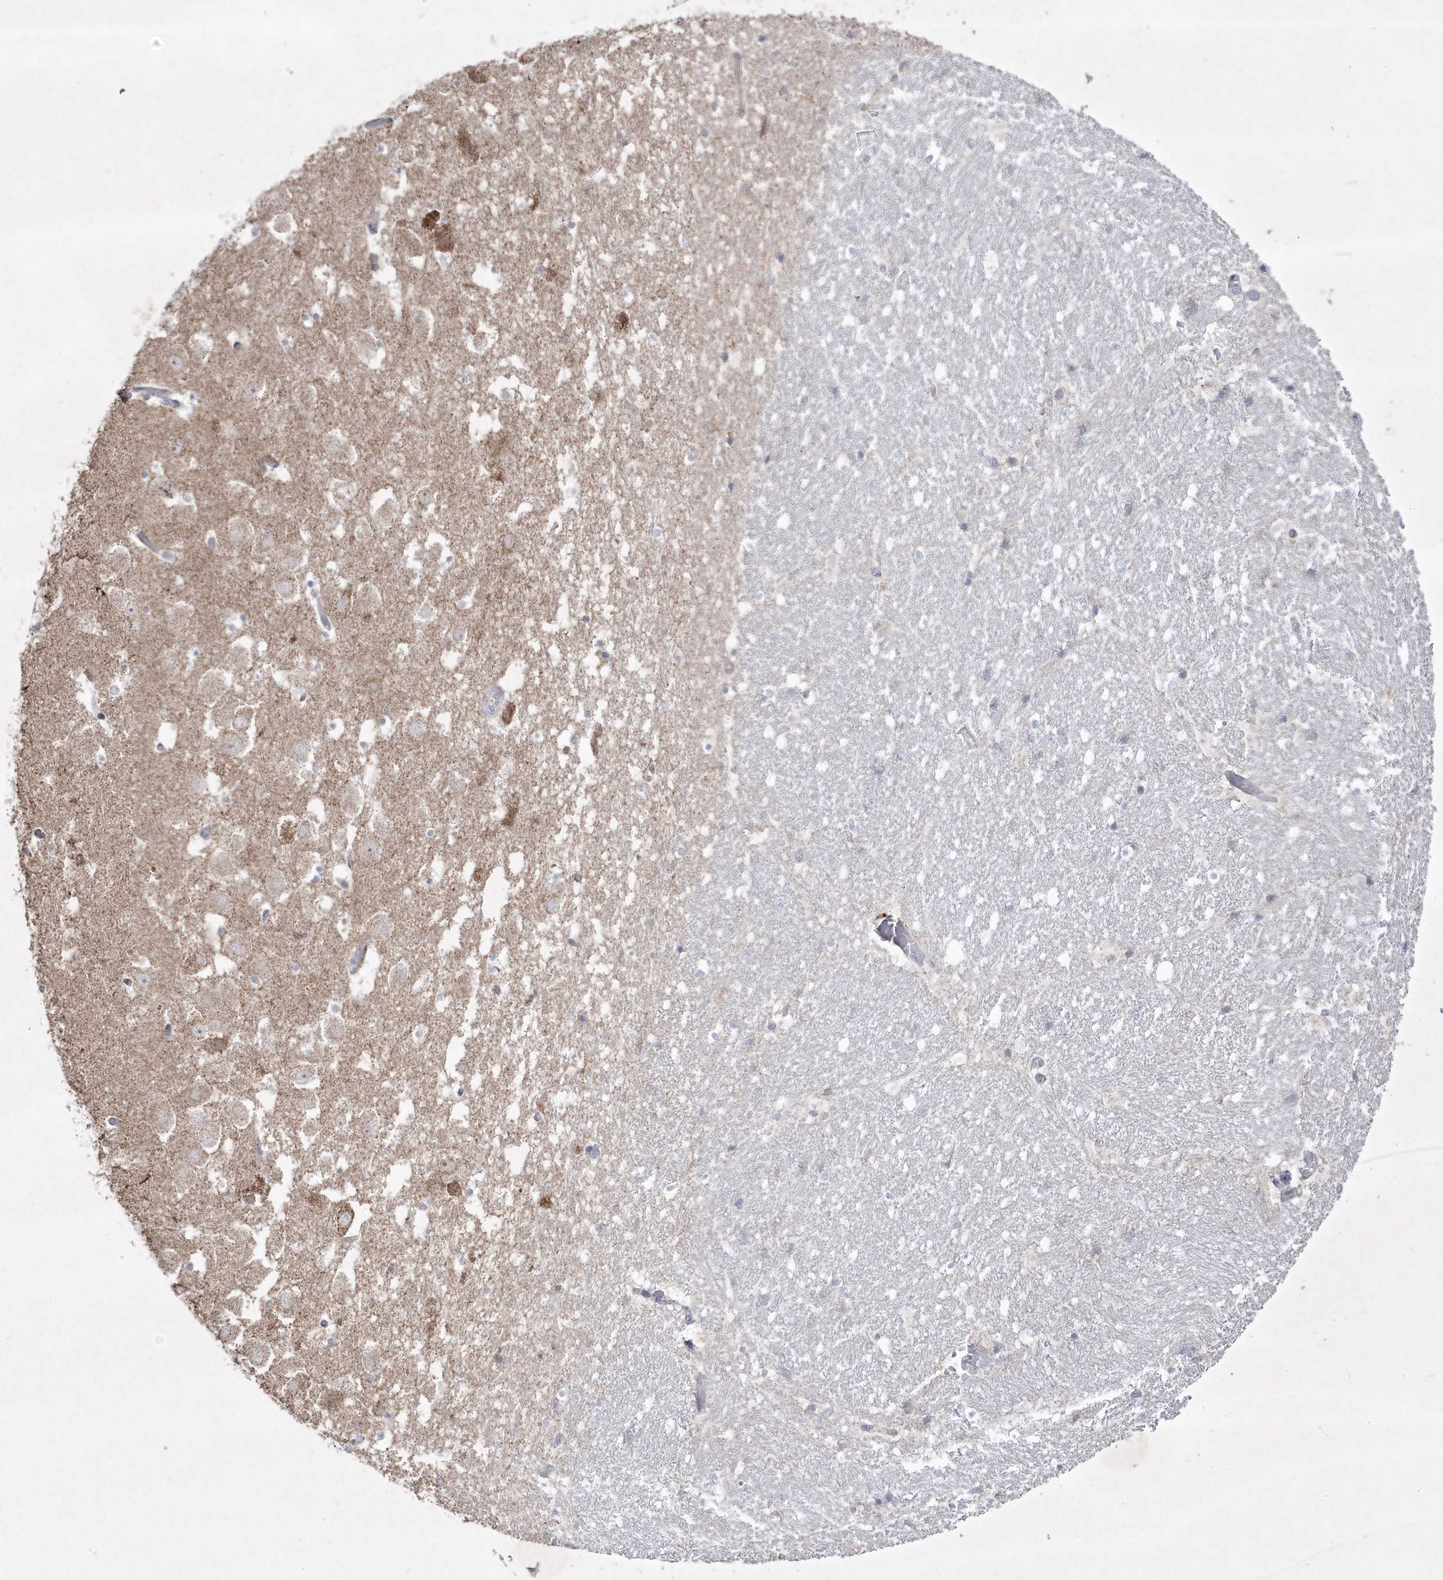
{"staining": {"intensity": "negative", "quantity": "none", "location": "none"}, "tissue": "hippocampus", "cell_type": "Glial cells", "image_type": "normal", "snomed": [{"axis": "morphology", "description": "Normal tissue, NOS"}, {"axis": "topography", "description": "Hippocampus"}], "caption": "Glial cells show no significant staining in benign hippocampus. (DAB (3,3'-diaminobenzidine) immunohistochemistry visualized using brightfield microscopy, high magnification).", "gene": "ADAMTSL3", "patient": {"sex": "female", "age": 52}}